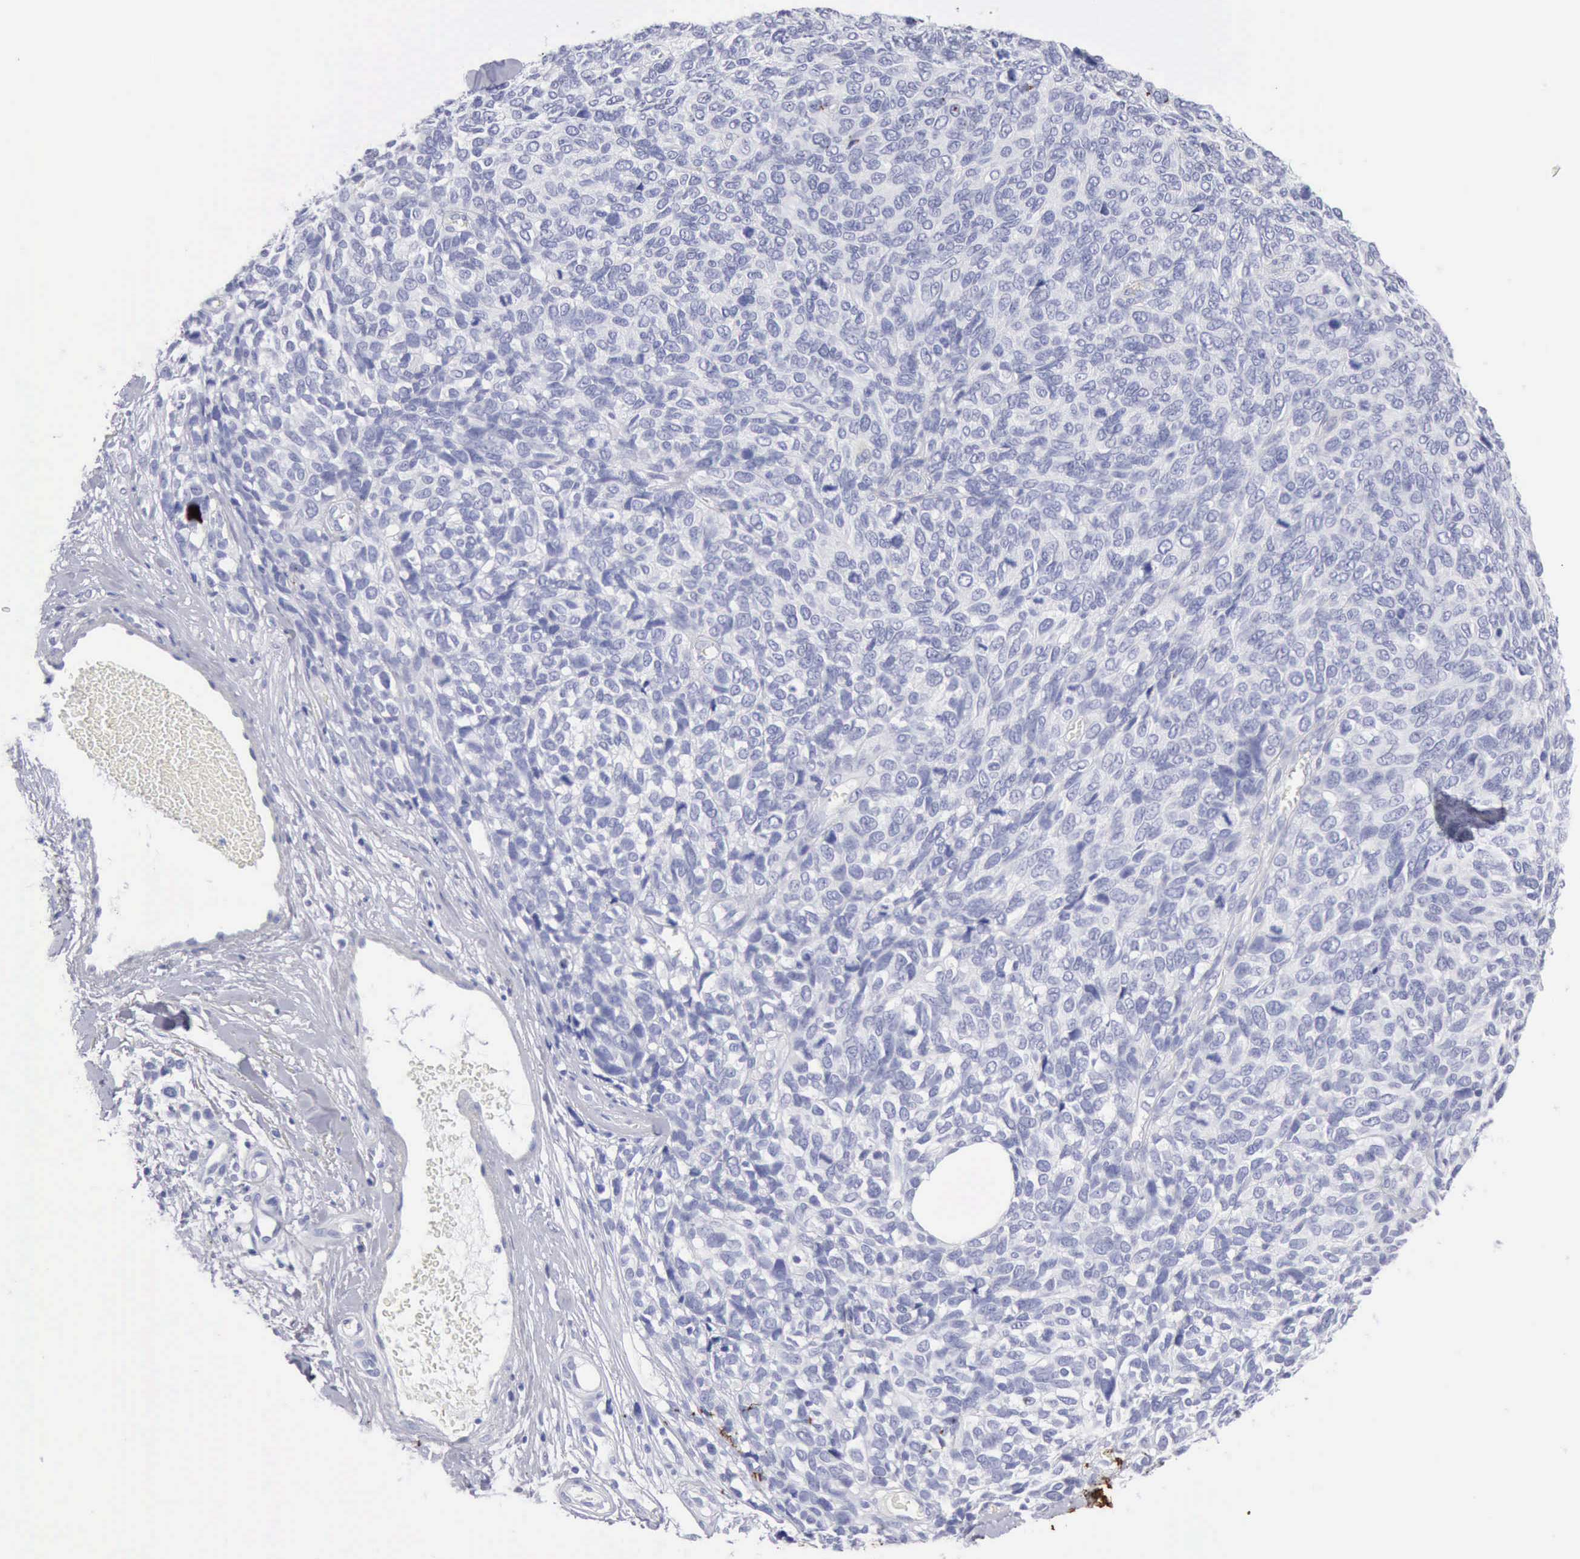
{"staining": {"intensity": "negative", "quantity": "none", "location": "none"}, "tissue": "melanoma", "cell_type": "Tumor cells", "image_type": "cancer", "snomed": [{"axis": "morphology", "description": "Malignant melanoma, NOS"}, {"axis": "topography", "description": "Skin"}], "caption": "An immunohistochemistry photomicrograph of malignant melanoma is shown. There is no staining in tumor cells of malignant melanoma.", "gene": "KRT5", "patient": {"sex": "female", "age": 85}}